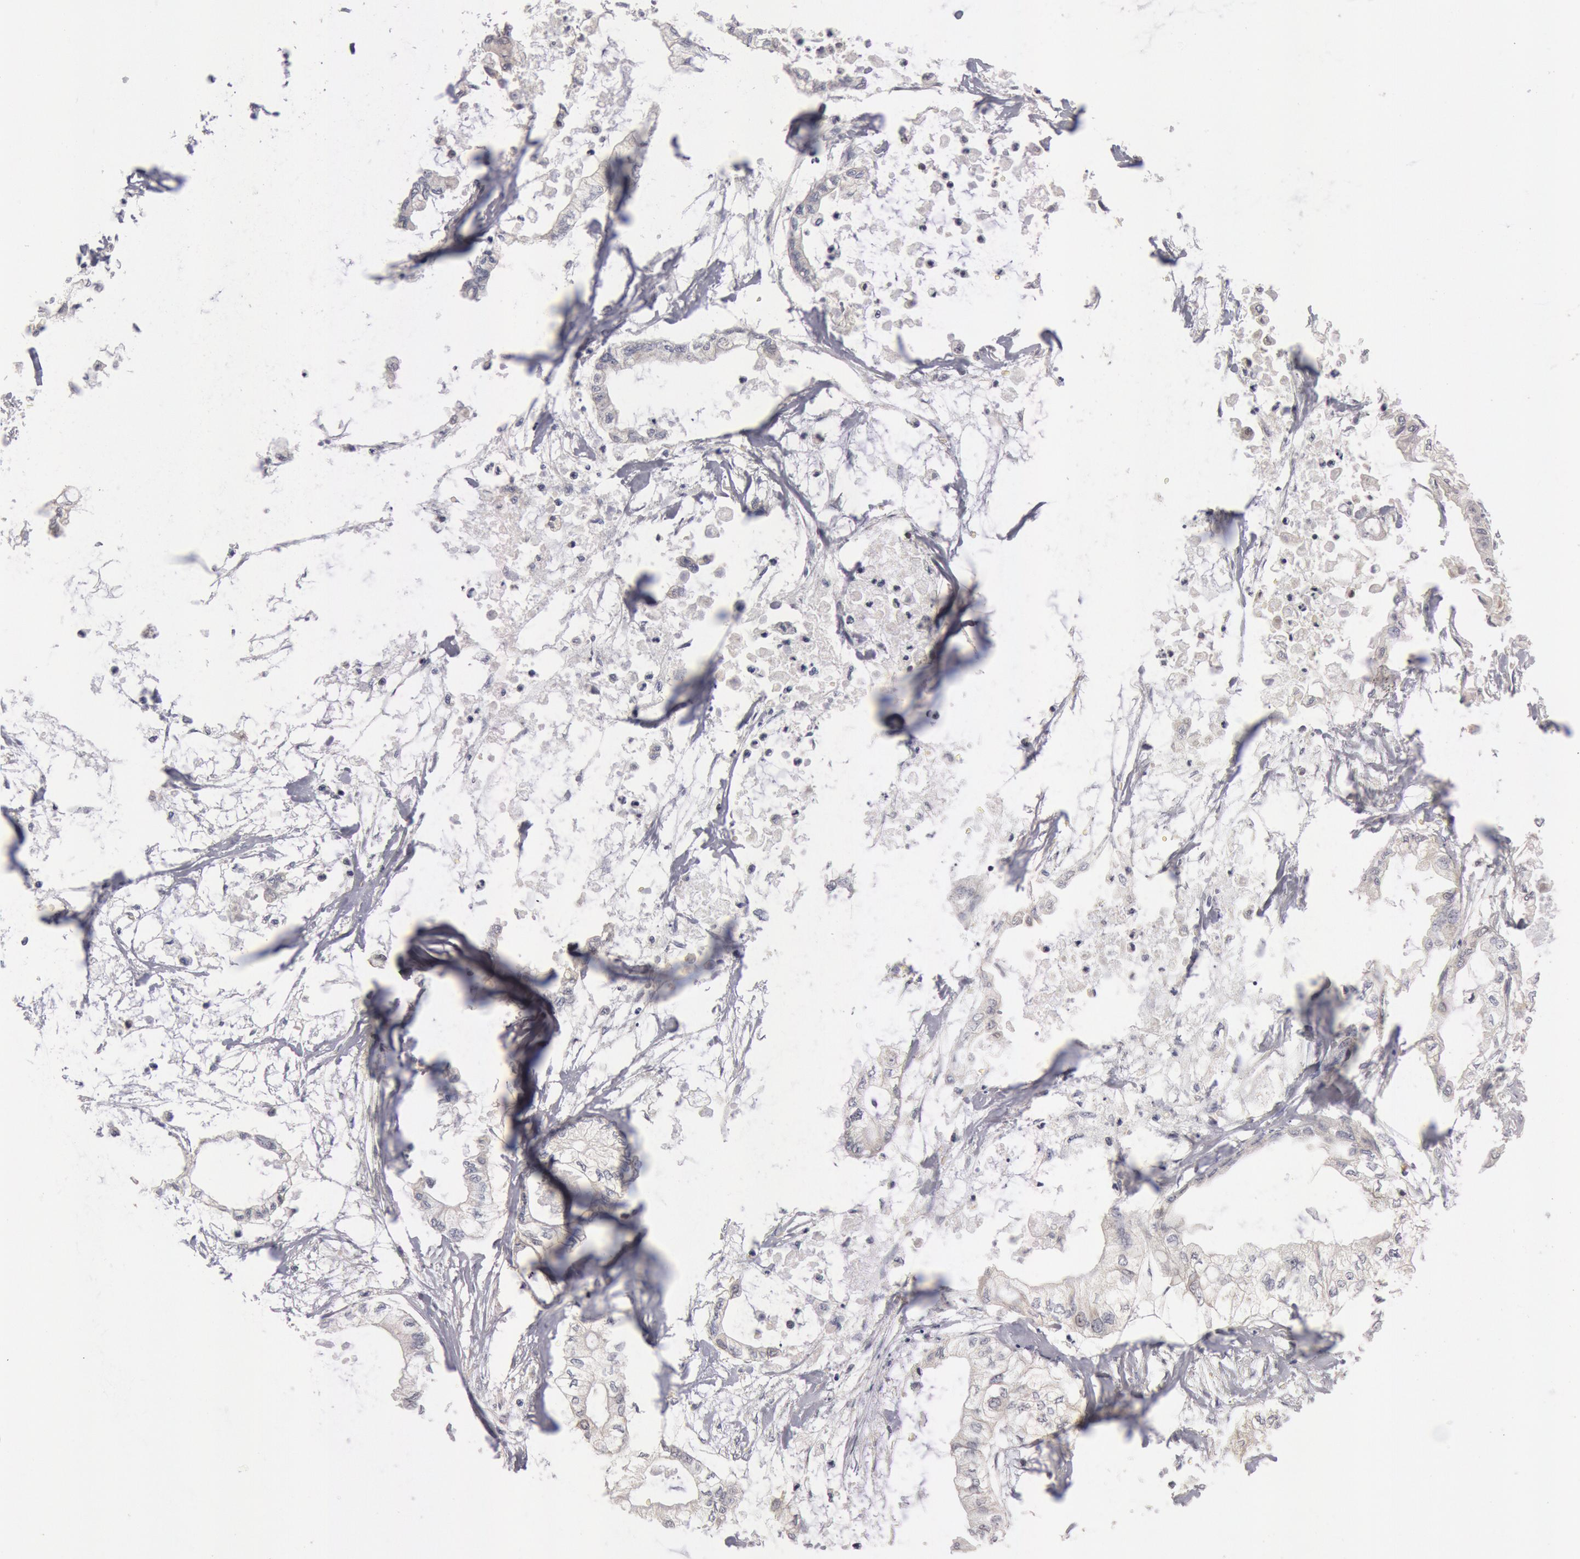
{"staining": {"intensity": "weak", "quantity": "25%-75%", "location": "cytoplasmic/membranous"}, "tissue": "pancreatic cancer", "cell_type": "Tumor cells", "image_type": "cancer", "snomed": [{"axis": "morphology", "description": "Adenocarcinoma, NOS"}, {"axis": "topography", "description": "Pancreas"}], "caption": "Weak cytoplasmic/membranous expression is identified in approximately 25%-75% of tumor cells in pancreatic cancer (adenocarcinoma).", "gene": "DNAJA1", "patient": {"sex": "male", "age": 79}}